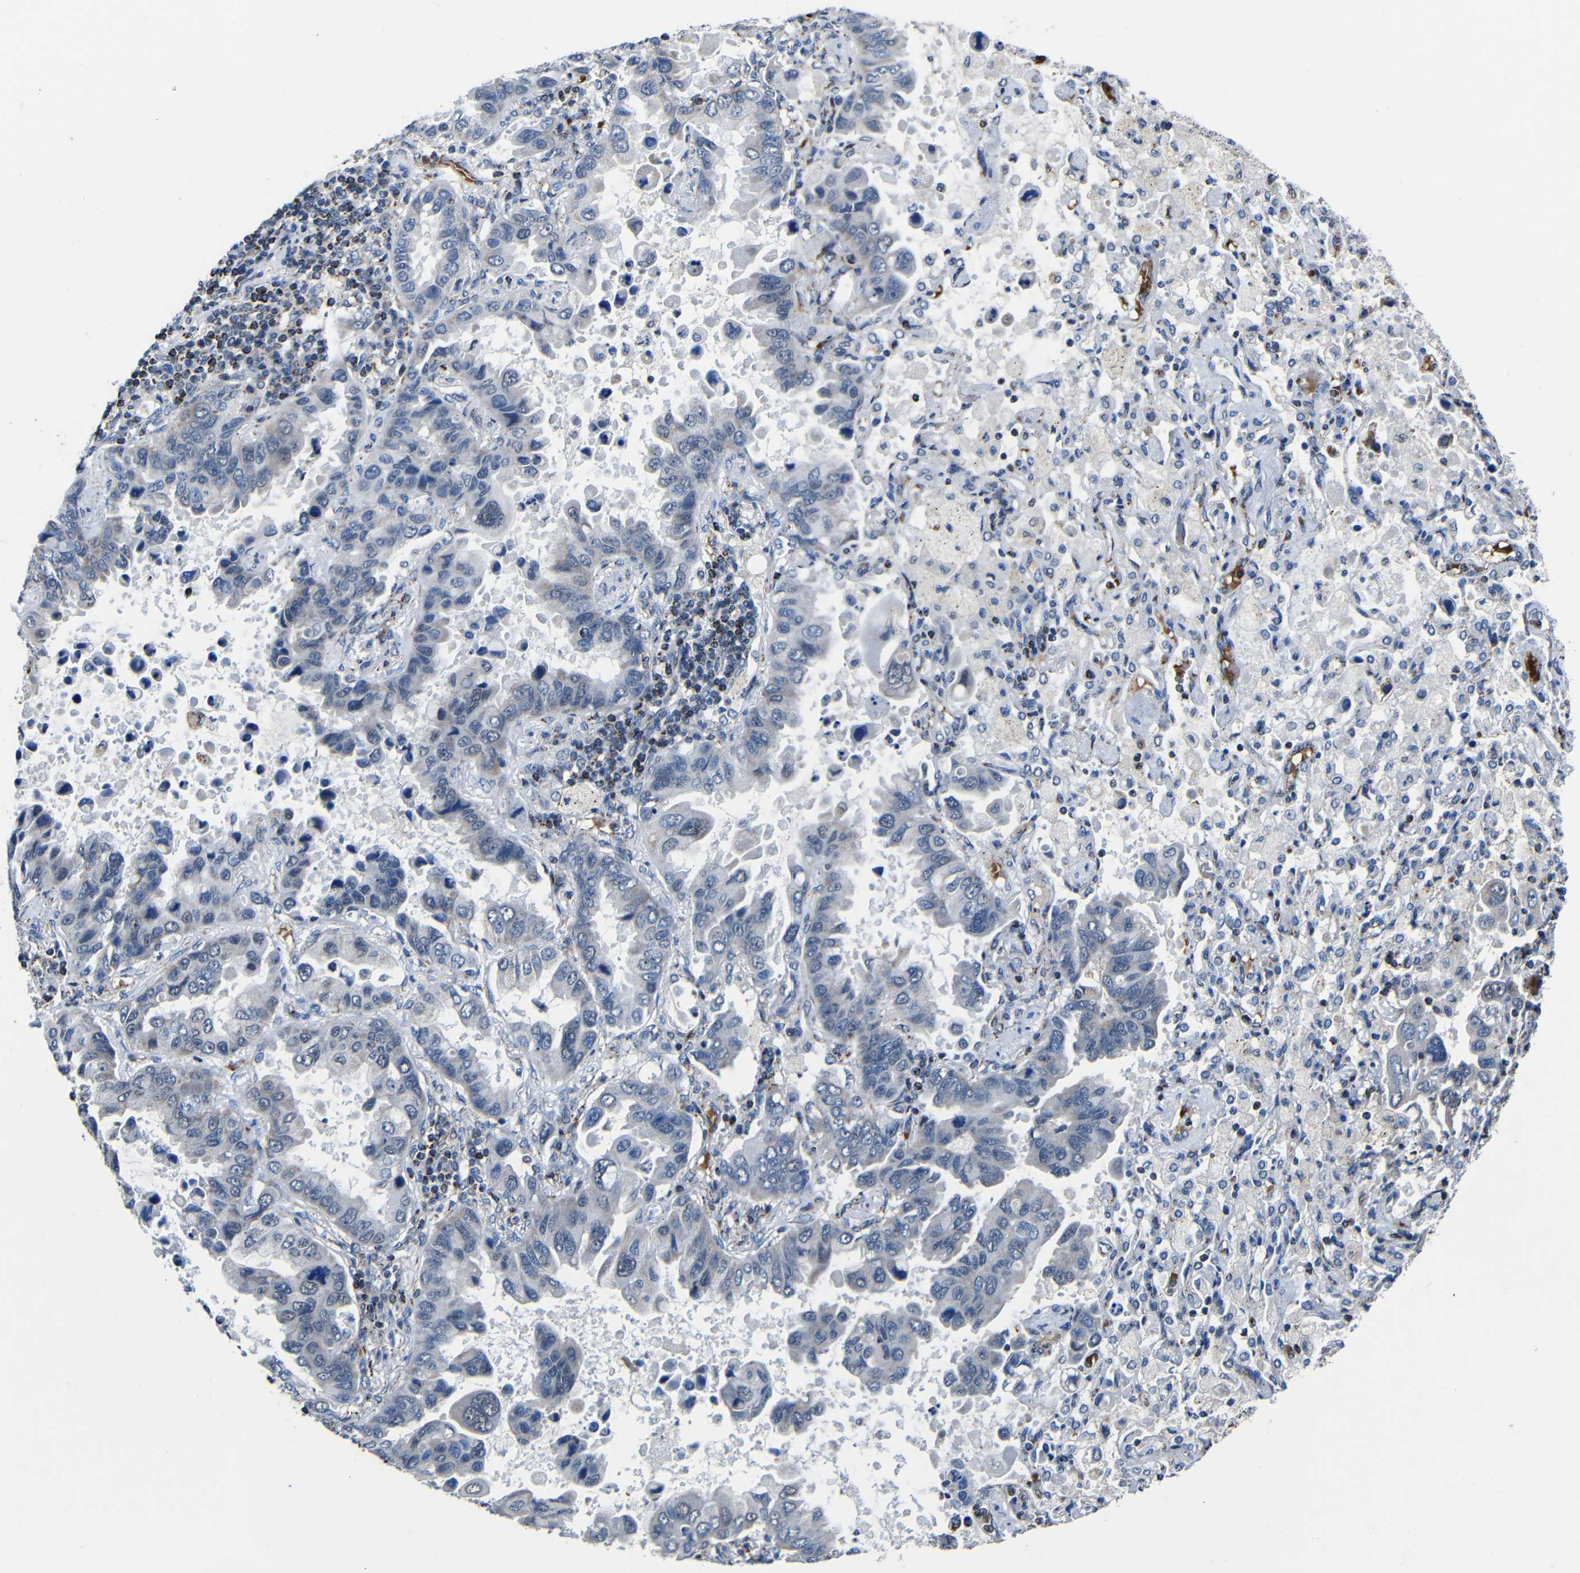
{"staining": {"intensity": "weak", "quantity": "<25%", "location": "cytoplasmic/membranous"}, "tissue": "lung cancer", "cell_type": "Tumor cells", "image_type": "cancer", "snomed": [{"axis": "morphology", "description": "Adenocarcinoma, NOS"}, {"axis": "topography", "description": "Lung"}], "caption": "This is an immunohistochemistry micrograph of human lung cancer (adenocarcinoma). There is no staining in tumor cells.", "gene": "CA5B", "patient": {"sex": "male", "age": 64}}